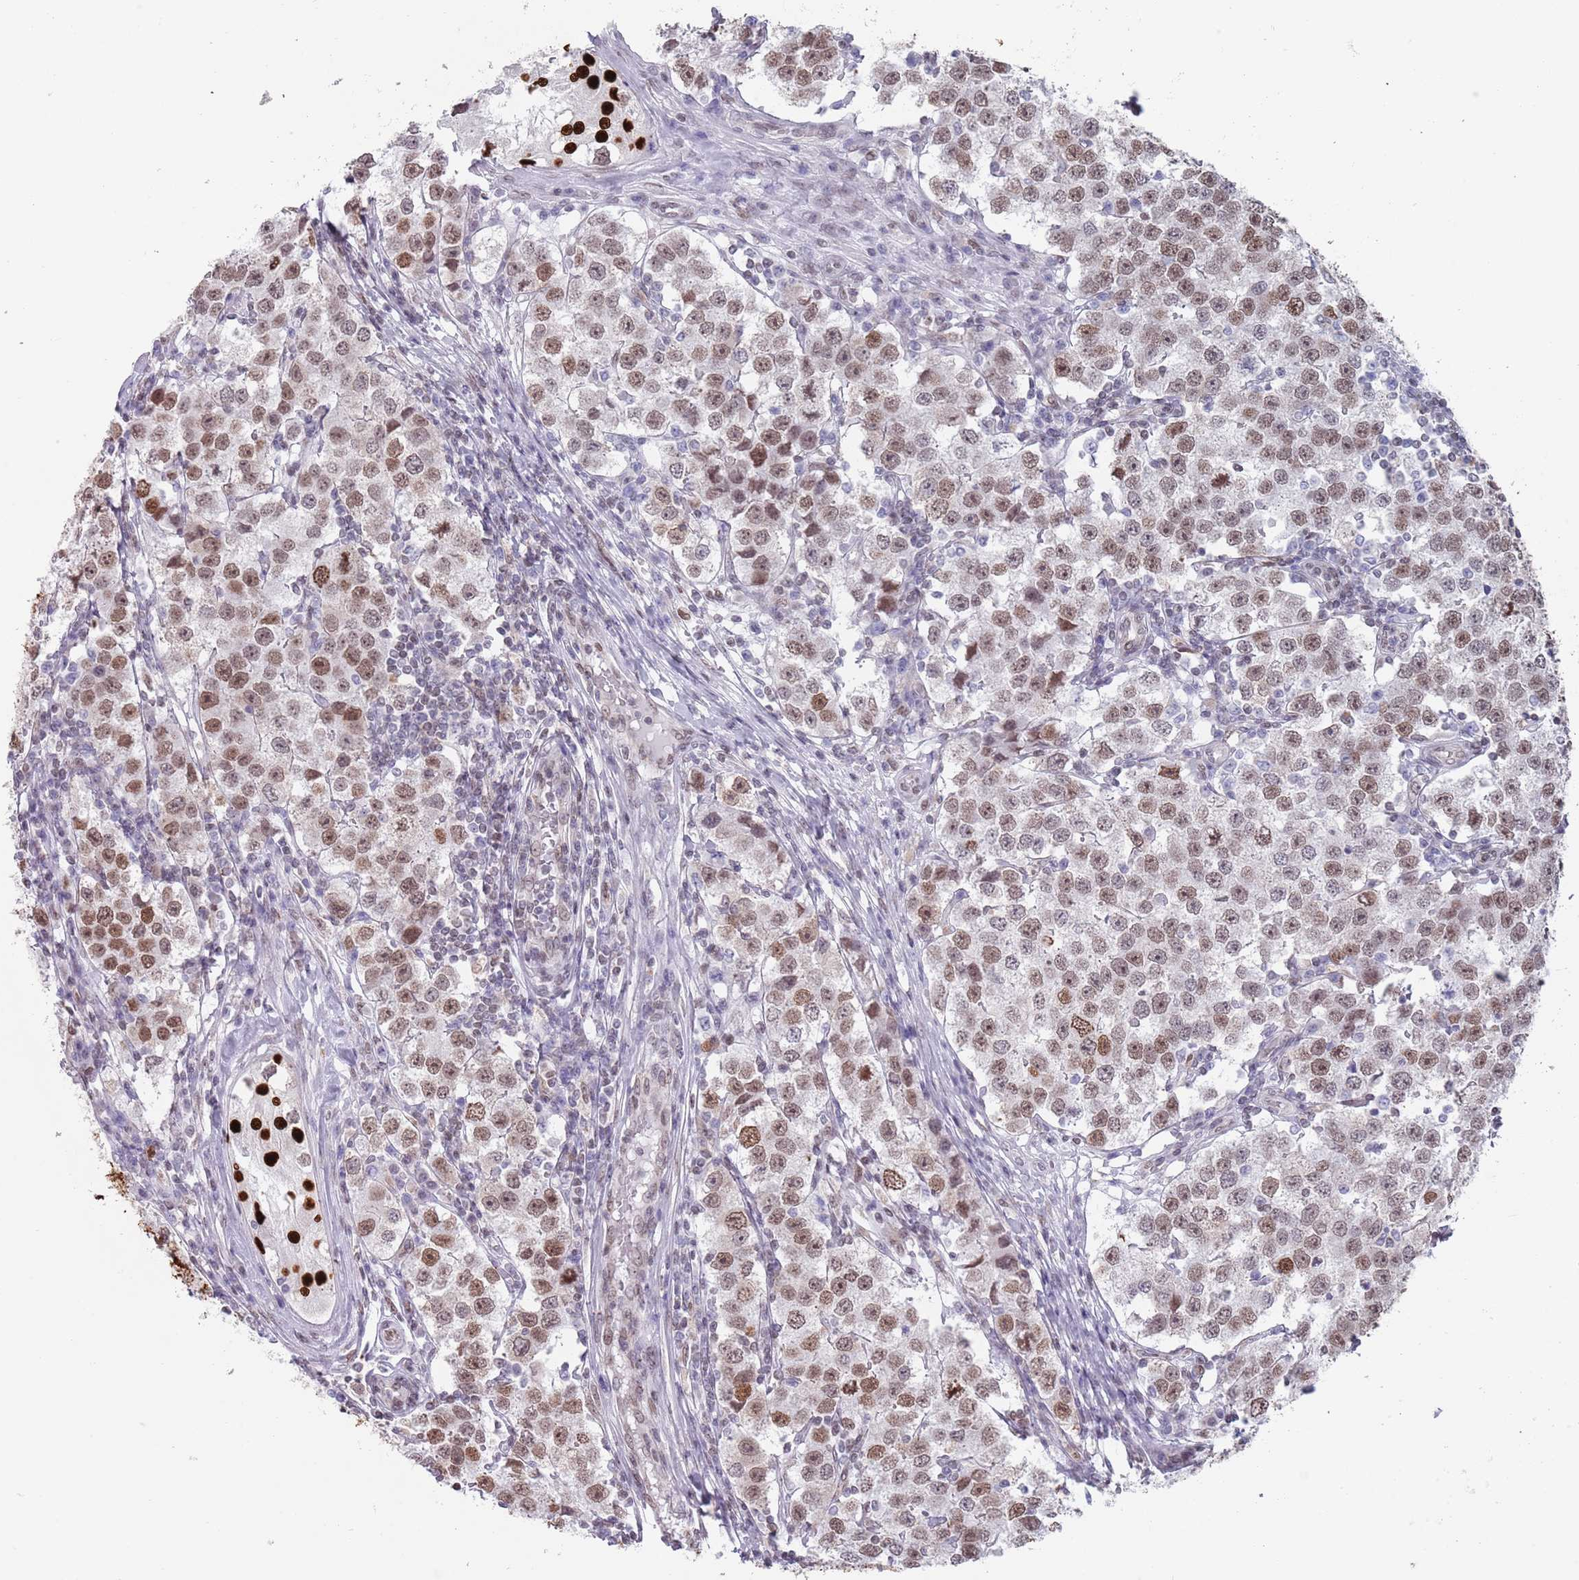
{"staining": {"intensity": "moderate", "quantity": ">75%", "location": "nuclear"}, "tissue": "testis cancer", "cell_type": "Tumor cells", "image_type": "cancer", "snomed": [{"axis": "morphology", "description": "Seminoma, NOS"}, {"axis": "topography", "description": "Testis"}], "caption": "A high-resolution histopathology image shows immunohistochemistry staining of testis cancer (seminoma), which exhibits moderate nuclear positivity in about >75% of tumor cells.", "gene": "MFSD12", "patient": {"sex": "male", "age": 34}}